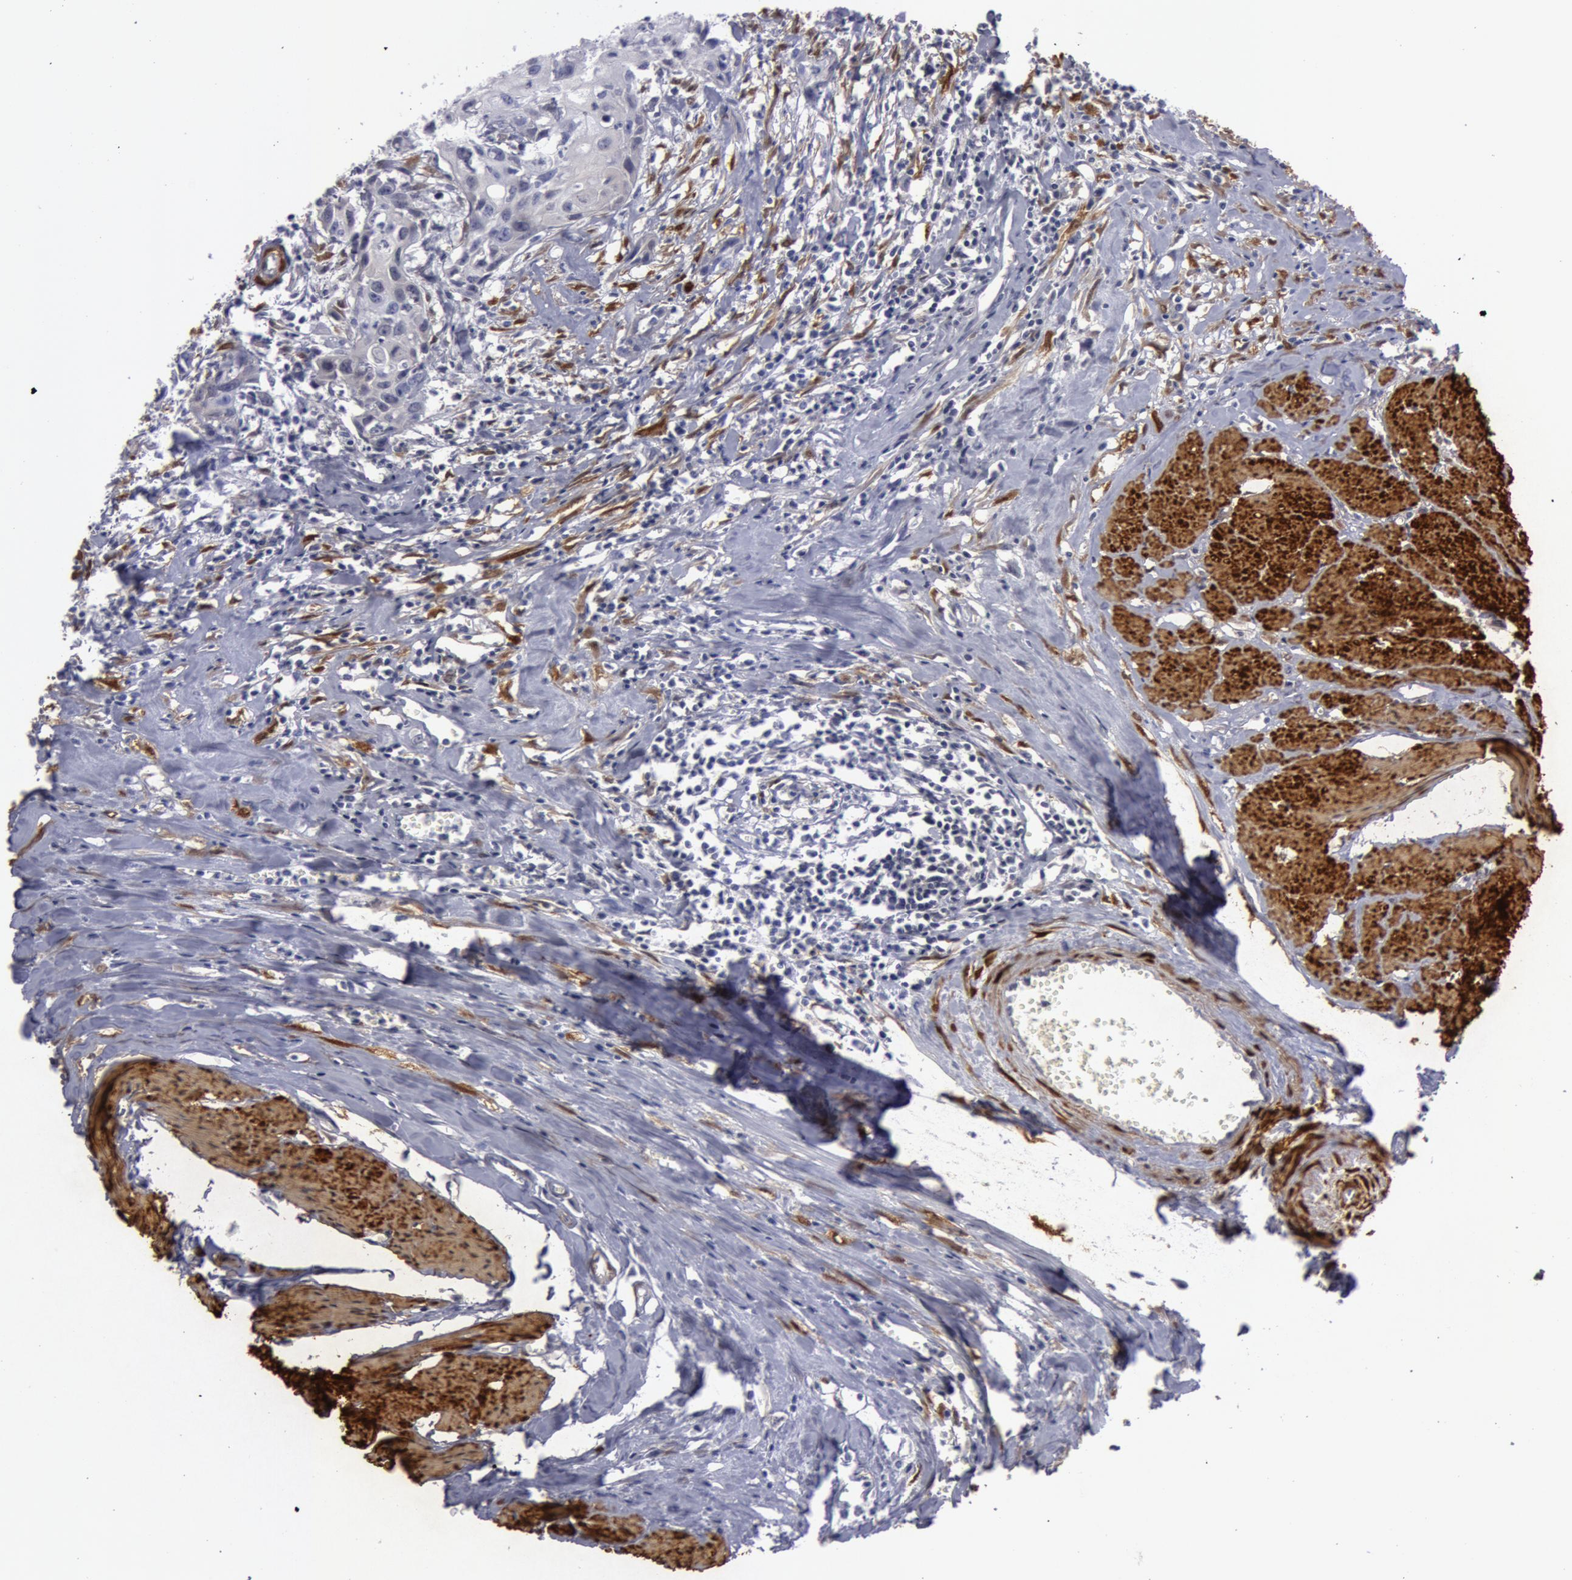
{"staining": {"intensity": "weak", "quantity": "<25%", "location": "cytoplasmic/membranous"}, "tissue": "urothelial cancer", "cell_type": "Tumor cells", "image_type": "cancer", "snomed": [{"axis": "morphology", "description": "Urothelial carcinoma, High grade"}, {"axis": "topography", "description": "Urinary bladder"}], "caption": "Image shows no significant protein staining in tumor cells of high-grade urothelial carcinoma.", "gene": "TAGLN", "patient": {"sex": "male", "age": 54}}